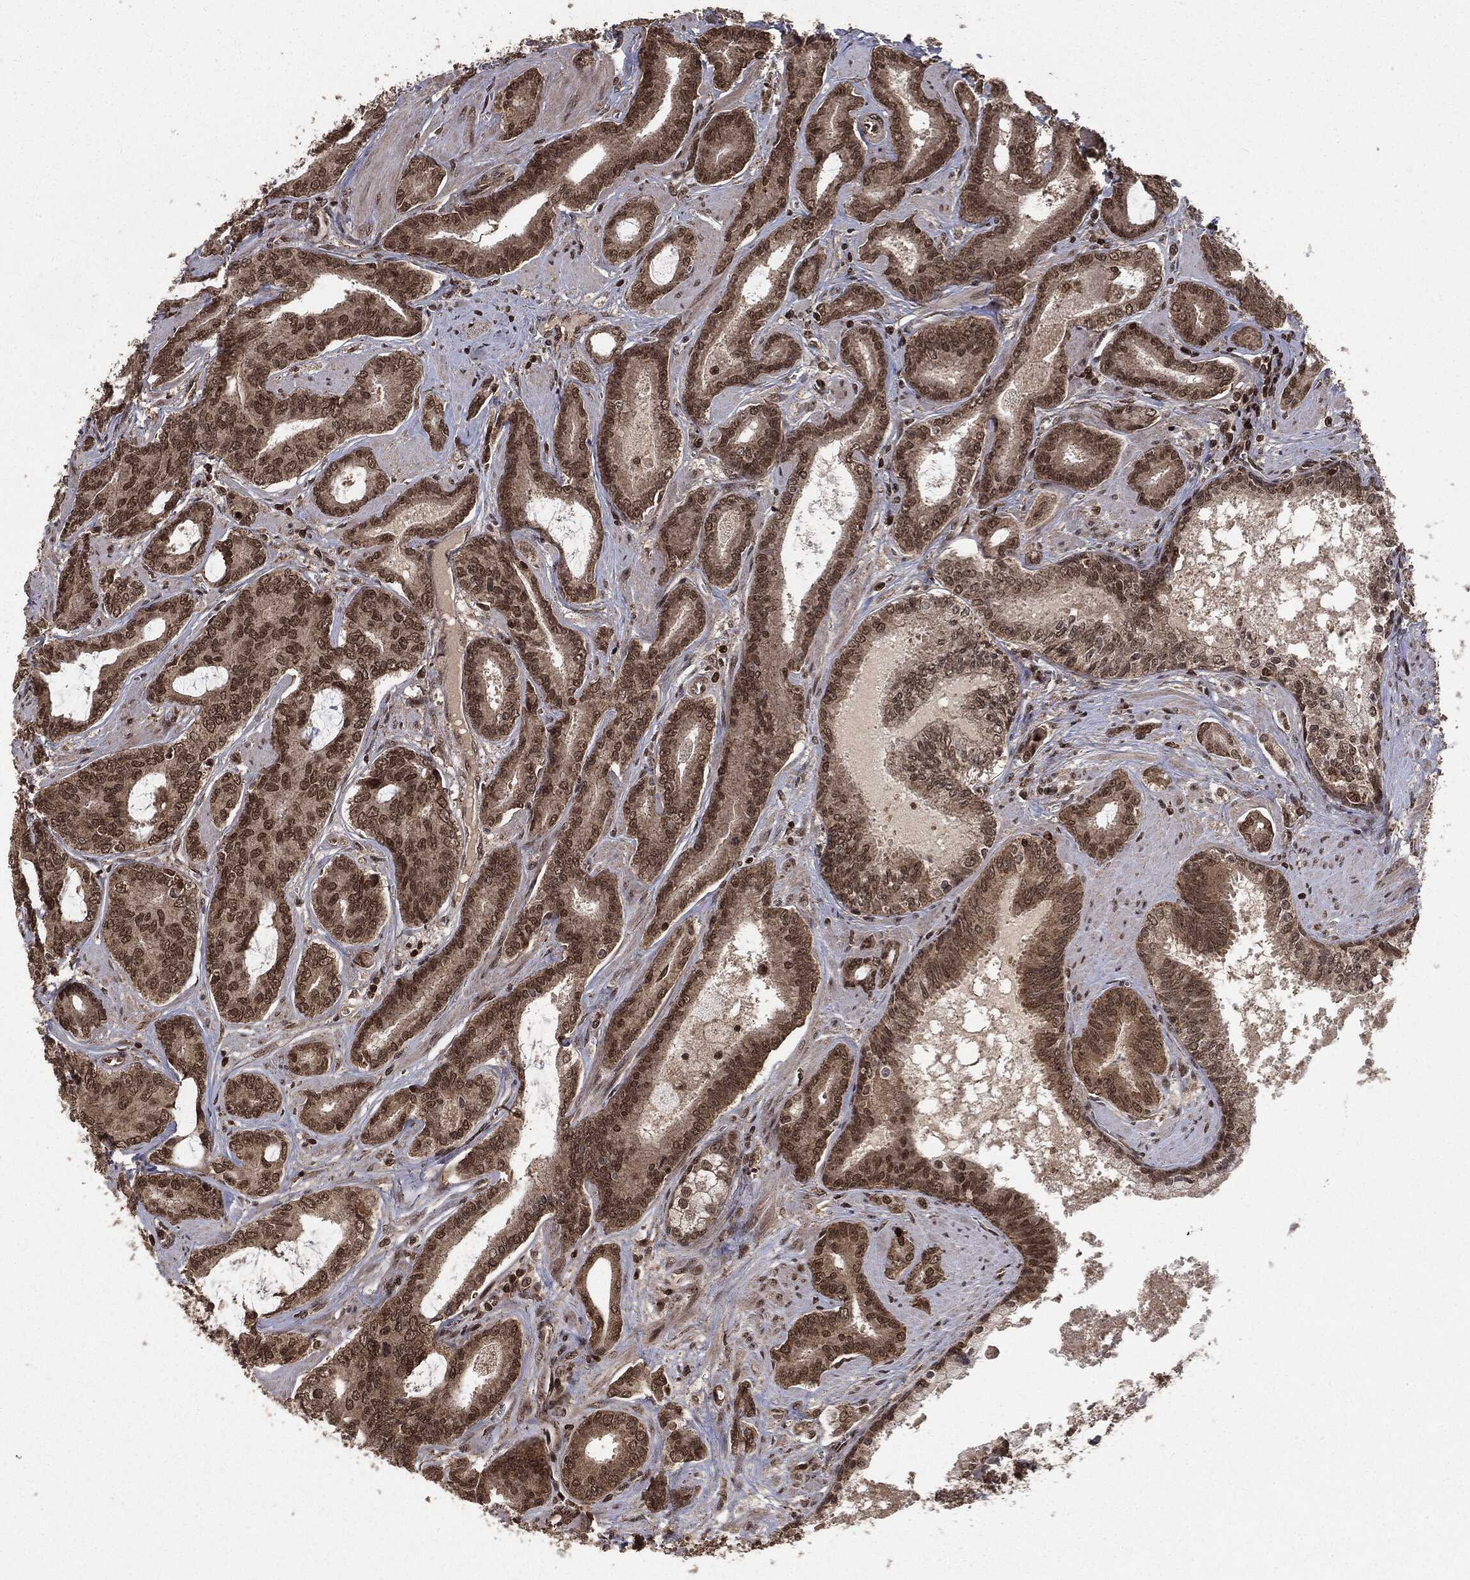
{"staining": {"intensity": "moderate", "quantity": "25%-75%", "location": "nuclear"}, "tissue": "prostate cancer", "cell_type": "Tumor cells", "image_type": "cancer", "snomed": [{"axis": "morphology", "description": "Adenocarcinoma, NOS"}, {"axis": "topography", "description": "Prostate"}], "caption": "IHC of prostate adenocarcinoma shows medium levels of moderate nuclear expression in about 25%-75% of tumor cells.", "gene": "CTDP1", "patient": {"sex": "male", "age": 55}}